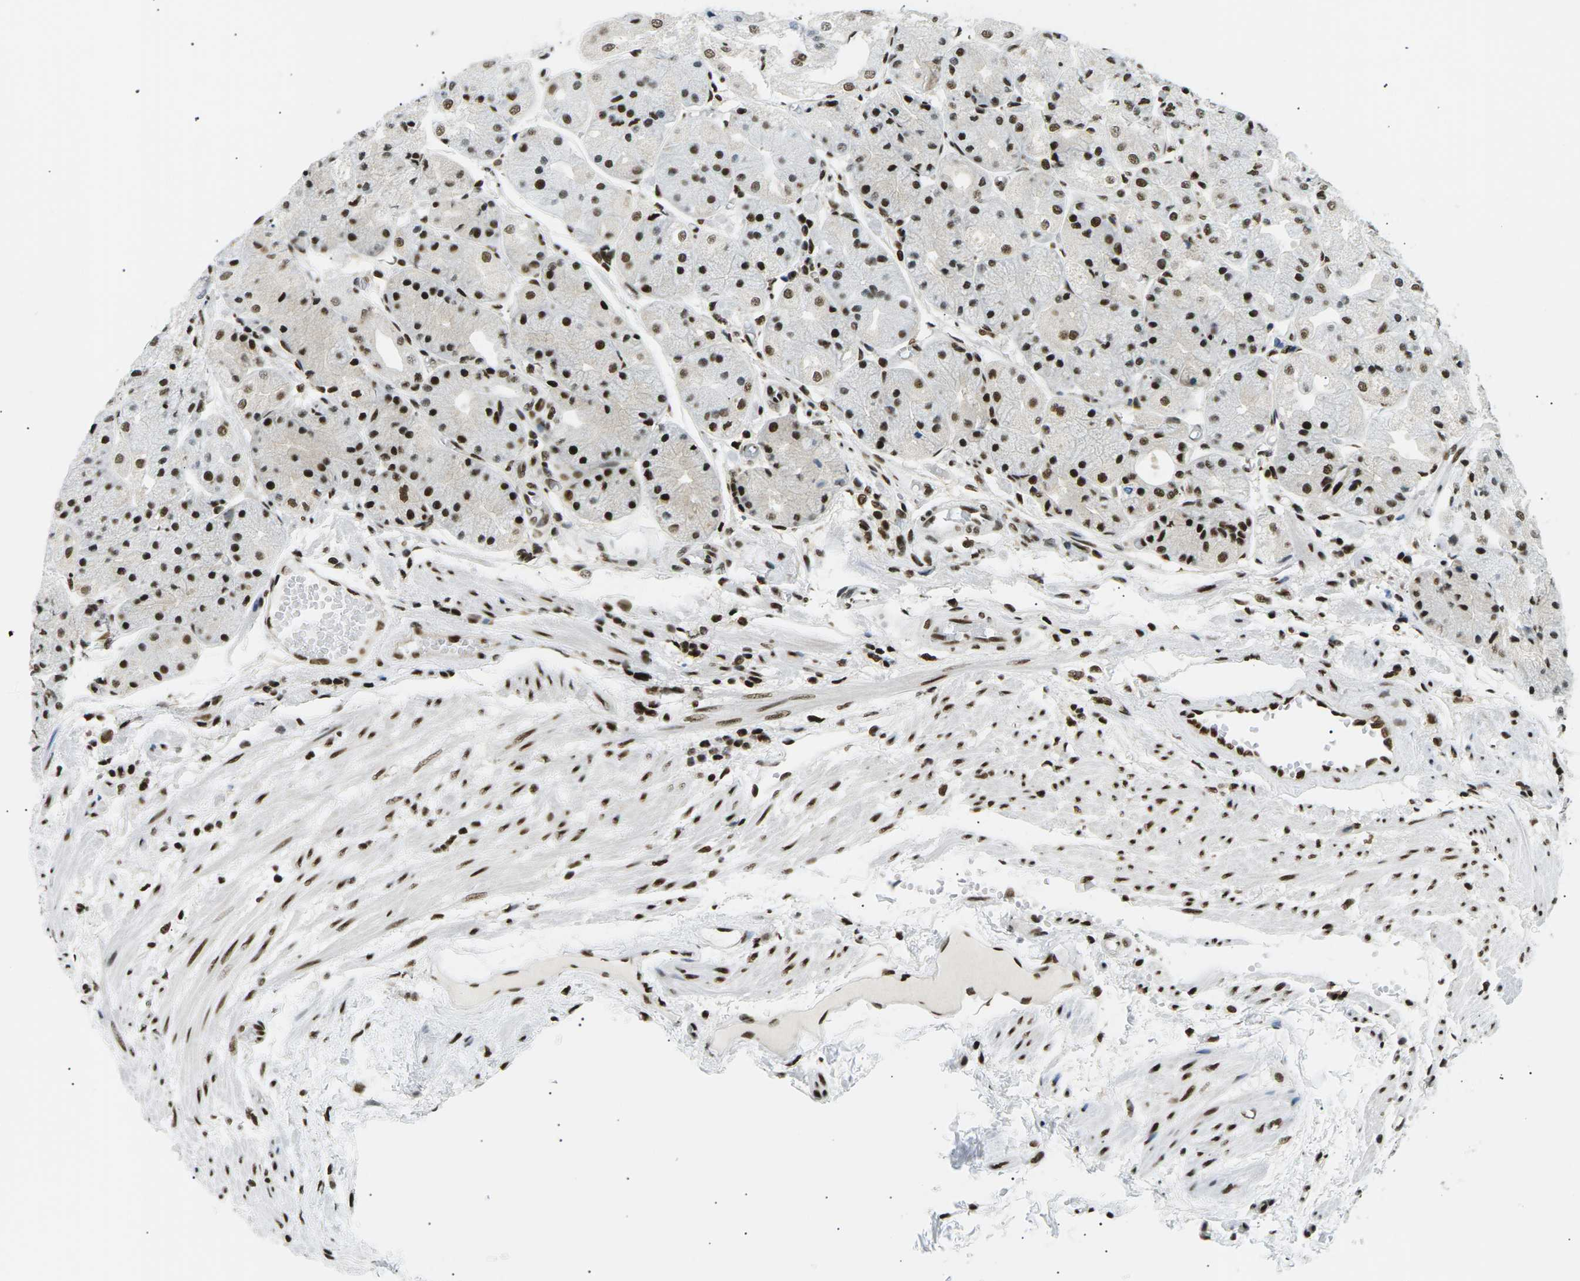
{"staining": {"intensity": "strong", "quantity": ">75%", "location": "nuclear"}, "tissue": "stomach", "cell_type": "Glandular cells", "image_type": "normal", "snomed": [{"axis": "morphology", "description": "Normal tissue, NOS"}, {"axis": "topography", "description": "Stomach, upper"}], "caption": "Immunohistochemical staining of normal human stomach reveals >75% levels of strong nuclear protein staining in approximately >75% of glandular cells.", "gene": "RPA2", "patient": {"sex": "male", "age": 72}}